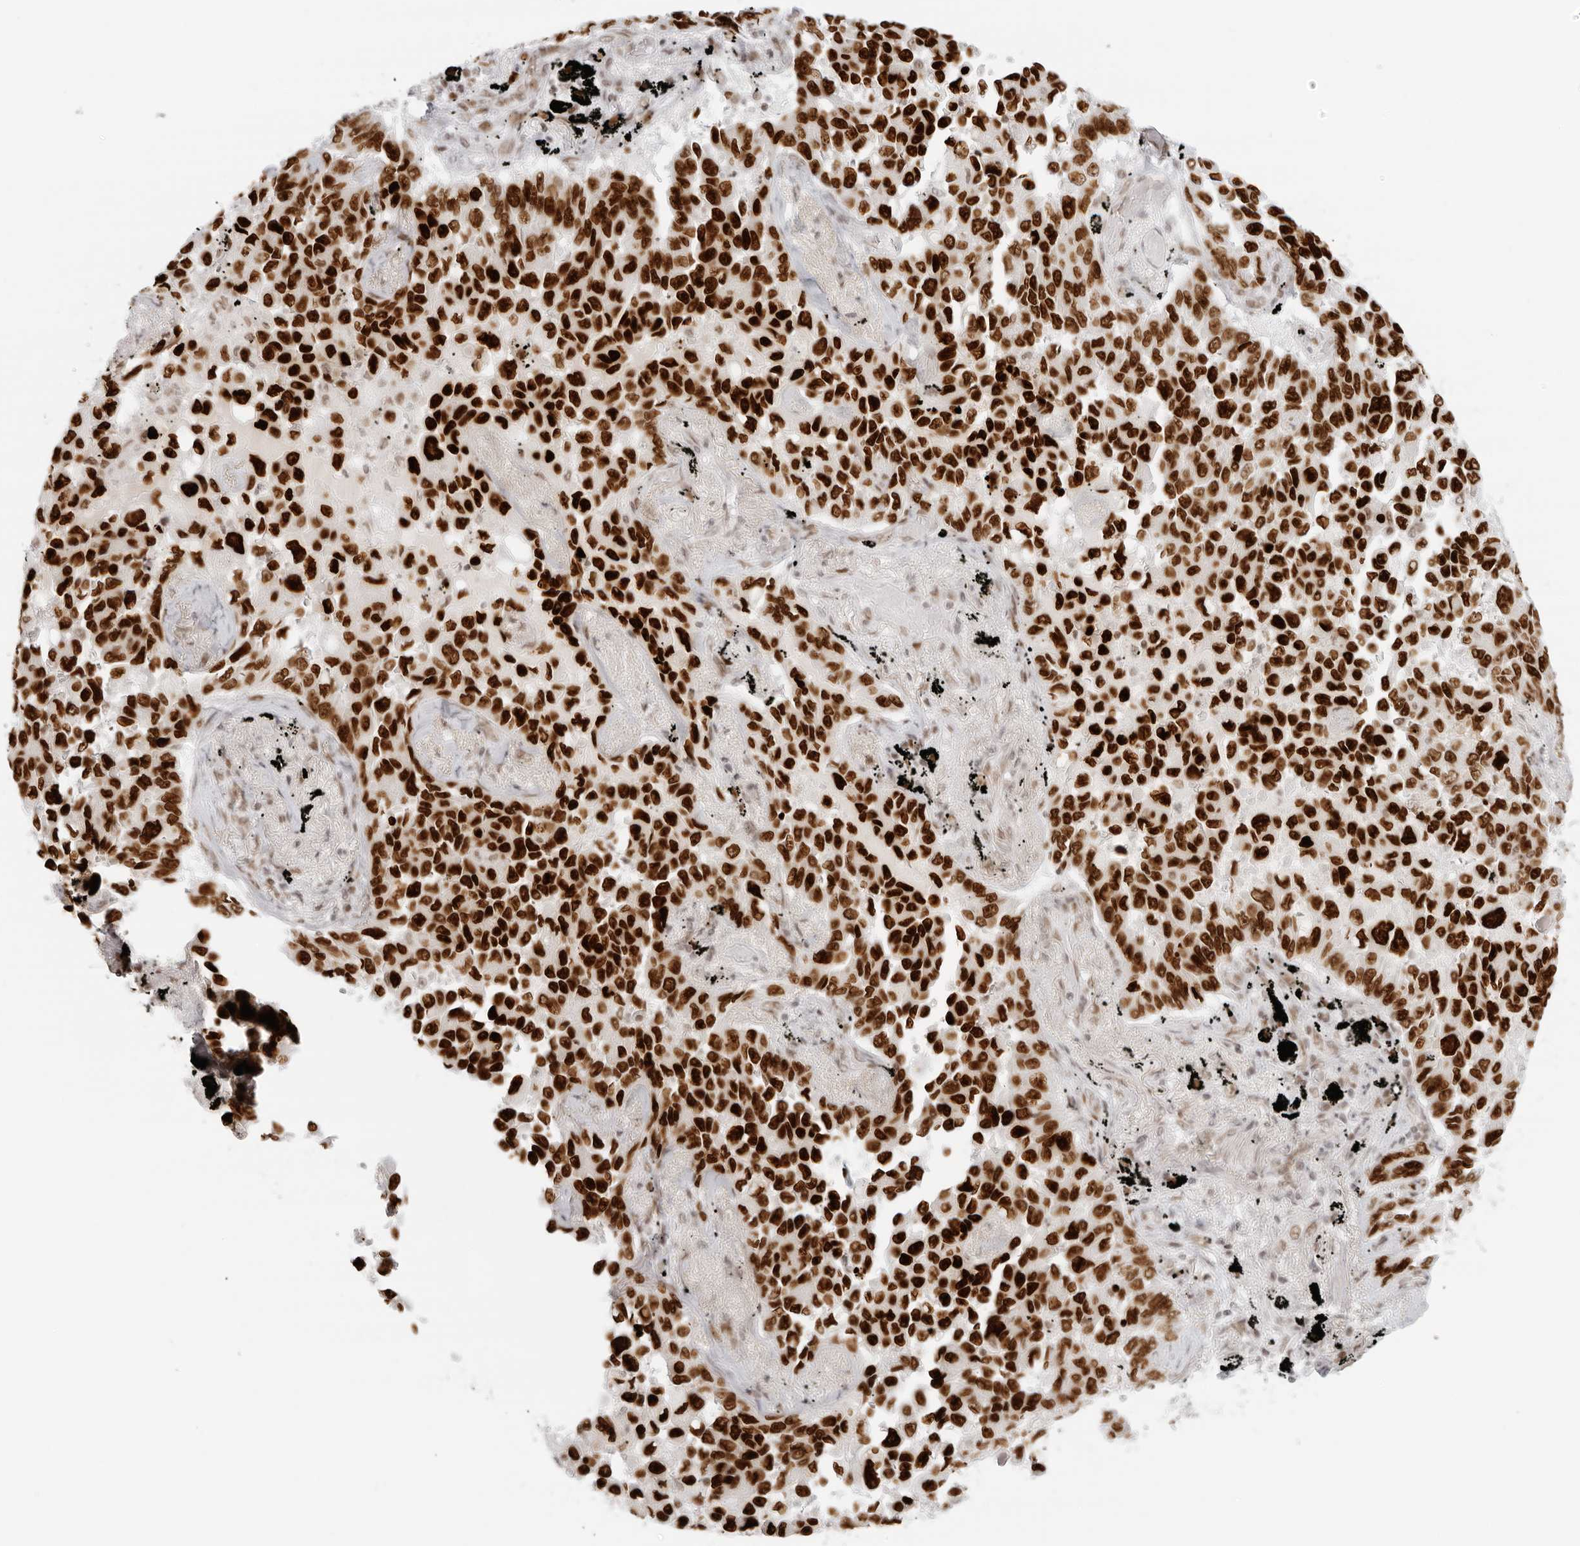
{"staining": {"intensity": "strong", "quantity": ">75%", "location": "nuclear"}, "tissue": "lung cancer", "cell_type": "Tumor cells", "image_type": "cancer", "snomed": [{"axis": "morphology", "description": "Adenocarcinoma, NOS"}, {"axis": "topography", "description": "Lung"}], "caption": "Immunohistochemistry (IHC) staining of adenocarcinoma (lung), which displays high levels of strong nuclear expression in about >75% of tumor cells indicating strong nuclear protein staining. The staining was performed using DAB (brown) for protein detection and nuclei were counterstained in hematoxylin (blue).", "gene": "RCC1", "patient": {"sex": "female", "age": 67}}